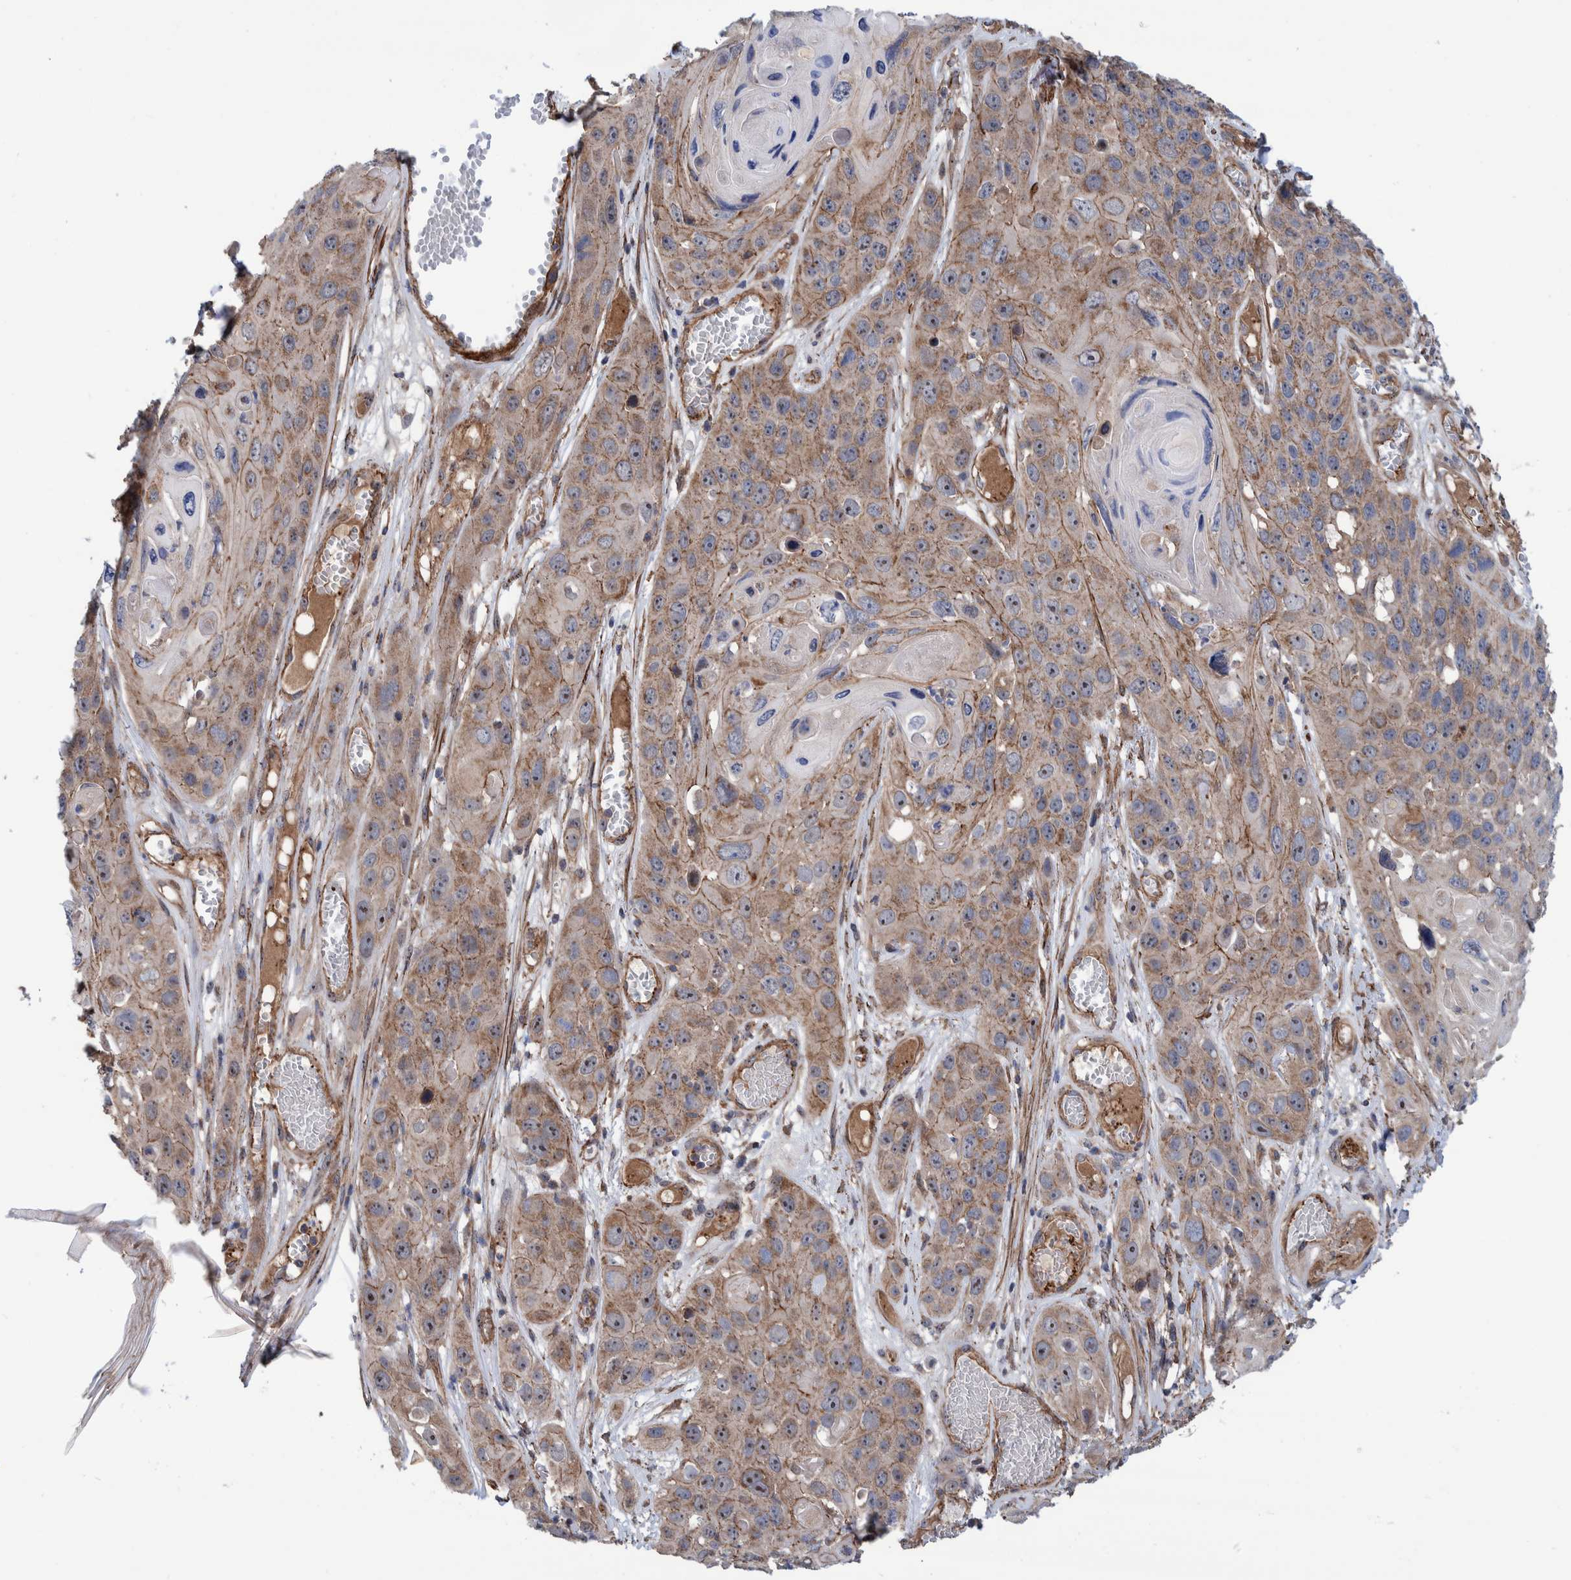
{"staining": {"intensity": "weak", "quantity": "25%-75%", "location": "cytoplasmic/membranous,nuclear"}, "tissue": "skin cancer", "cell_type": "Tumor cells", "image_type": "cancer", "snomed": [{"axis": "morphology", "description": "Squamous cell carcinoma, NOS"}, {"axis": "topography", "description": "Skin"}], "caption": "Immunohistochemistry (IHC) photomicrograph of human squamous cell carcinoma (skin) stained for a protein (brown), which shows low levels of weak cytoplasmic/membranous and nuclear expression in about 25%-75% of tumor cells.", "gene": "SLC25A10", "patient": {"sex": "male", "age": 55}}